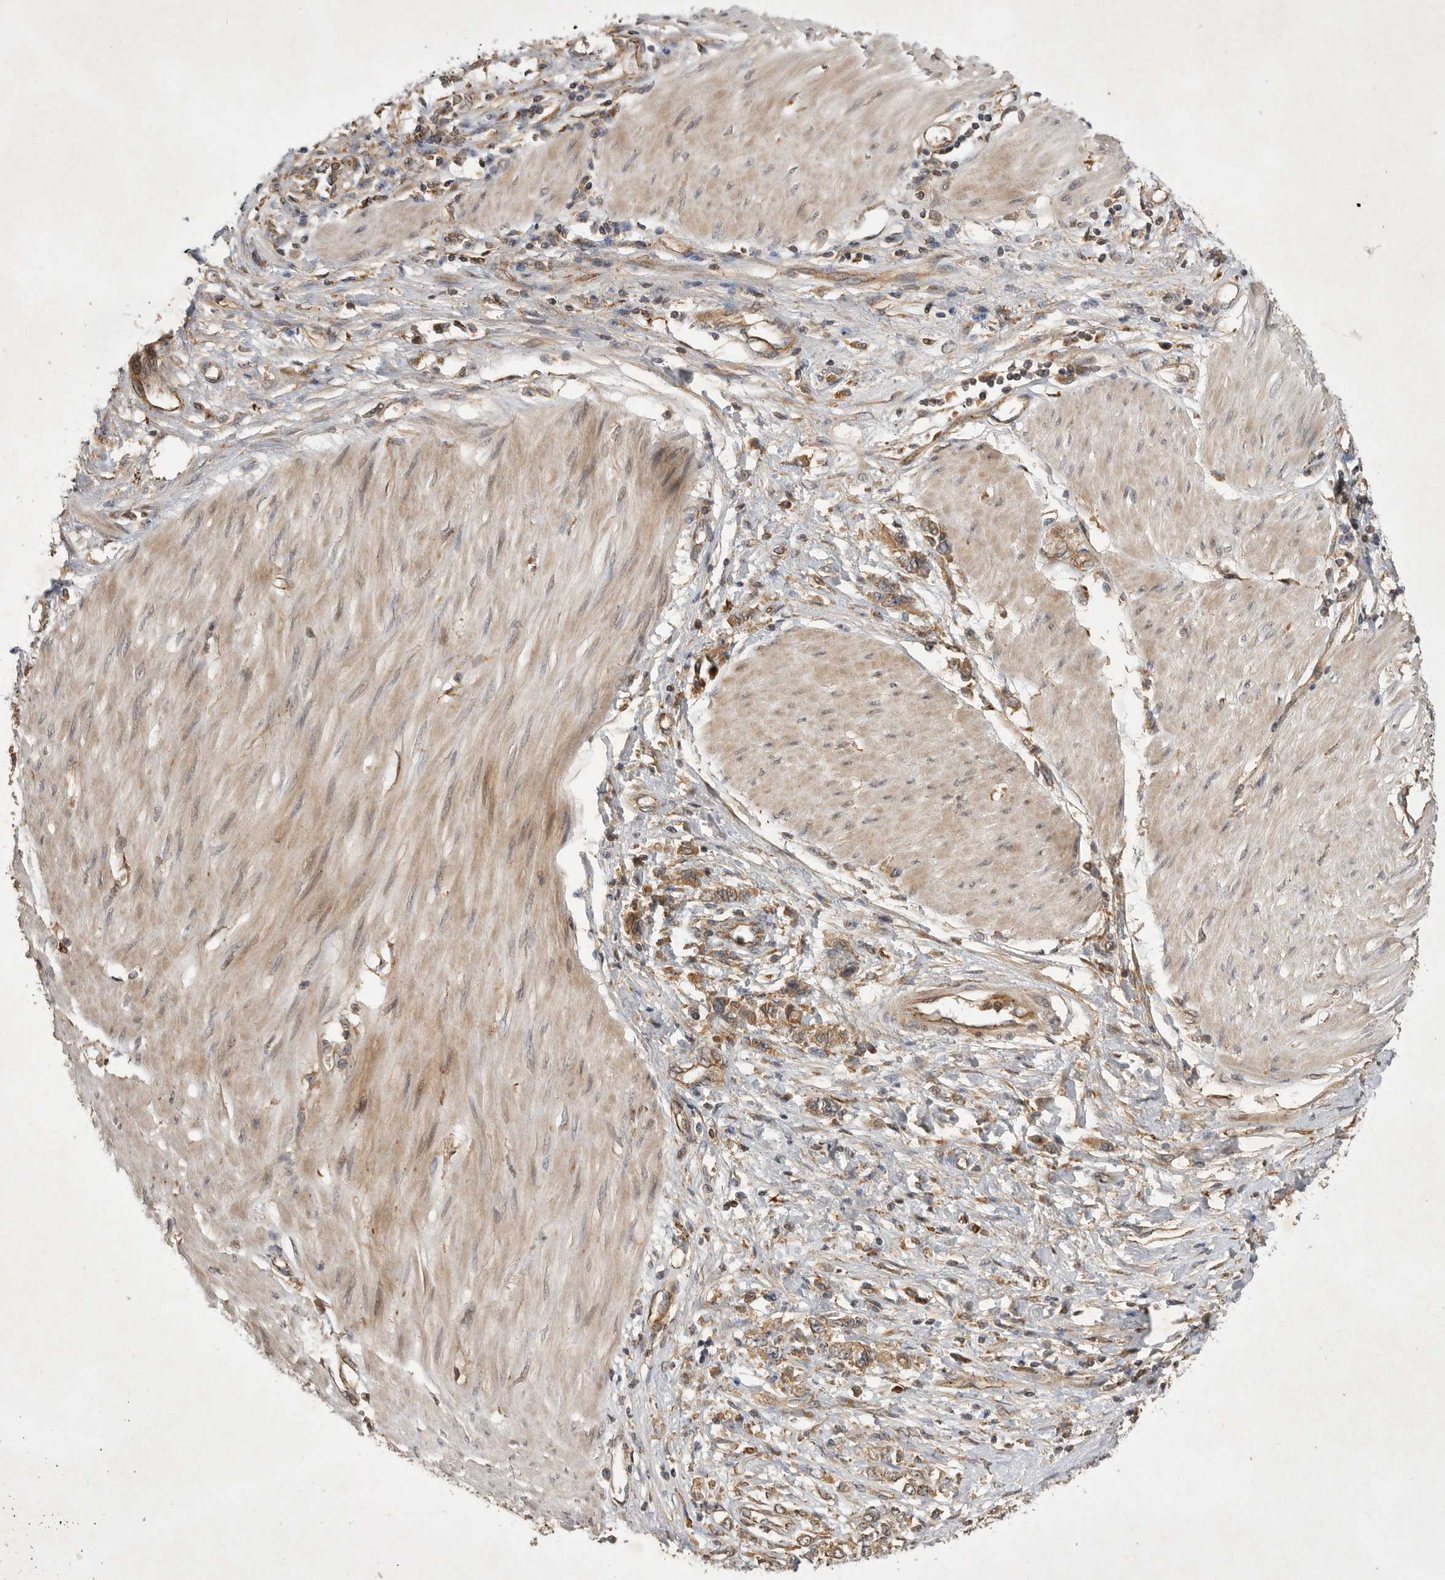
{"staining": {"intensity": "moderate", "quantity": ">75%", "location": "cytoplasmic/membranous"}, "tissue": "stomach cancer", "cell_type": "Tumor cells", "image_type": "cancer", "snomed": [{"axis": "morphology", "description": "Adenocarcinoma, NOS"}, {"axis": "topography", "description": "Stomach"}], "caption": "Stomach adenocarcinoma stained for a protein exhibits moderate cytoplasmic/membranous positivity in tumor cells.", "gene": "ZNF232", "patient": {"sex": "female", "age": 76}}